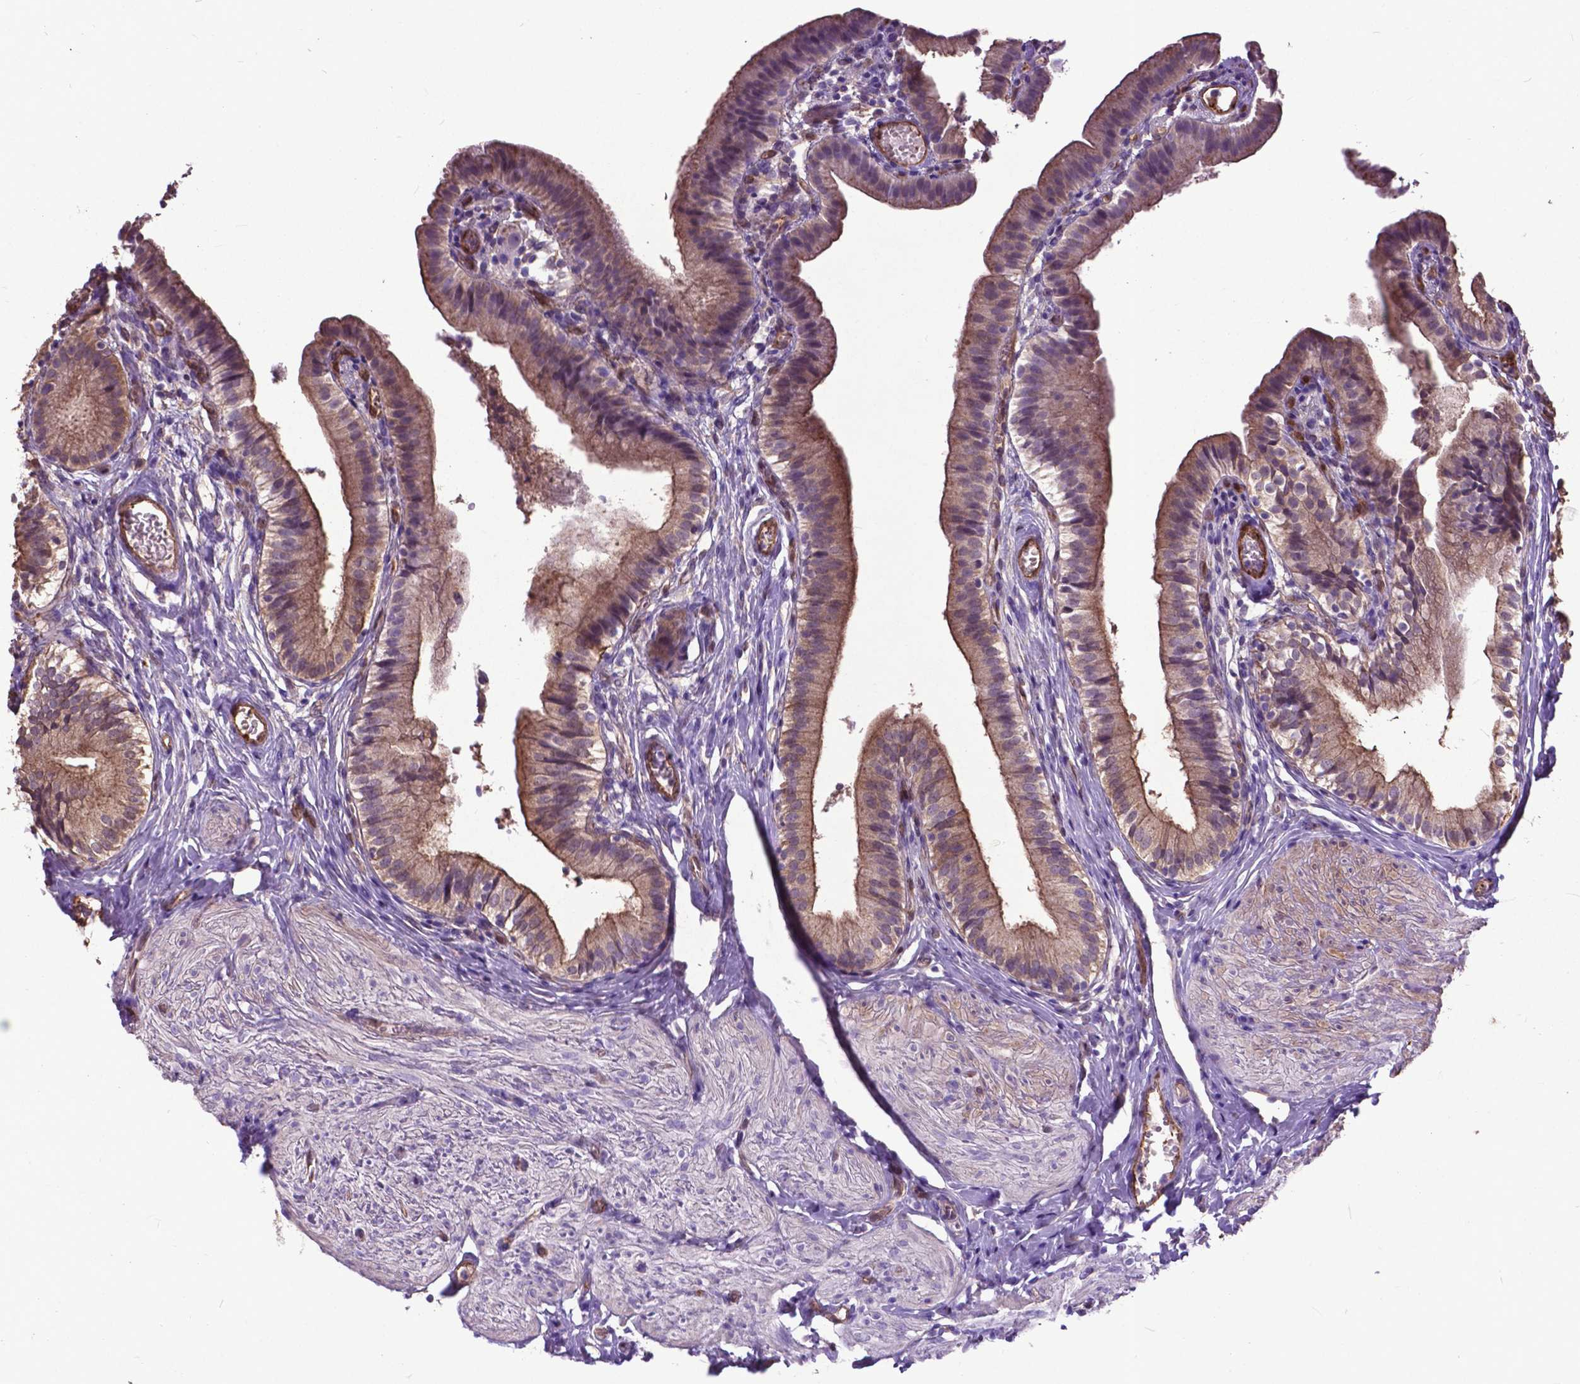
{"staining": {"intensity": "moderate", "quantity": ">75%", "location": "cytoplasmic/membranous"}, "tissue": "gallbladder", "cell_type": "Glandular cells", "image_type": "normal", "snomed": [{"axis": "morphology", "description": "Normal tissue, NOS"}, {"axis": "topography", "description": "Gallbladder"}, {"axis": "topography", "description": "Peripheral nerve tissue"}], "caption": "High-power microscopy captured an immunohistochemistry image of unremarkable gallbladder, revealing moderate cytoplasmic/membranous staining in about >75% of glandular cells.", "gene": "PDLIM1", "patient": {"sex": "male", "age": 17}}